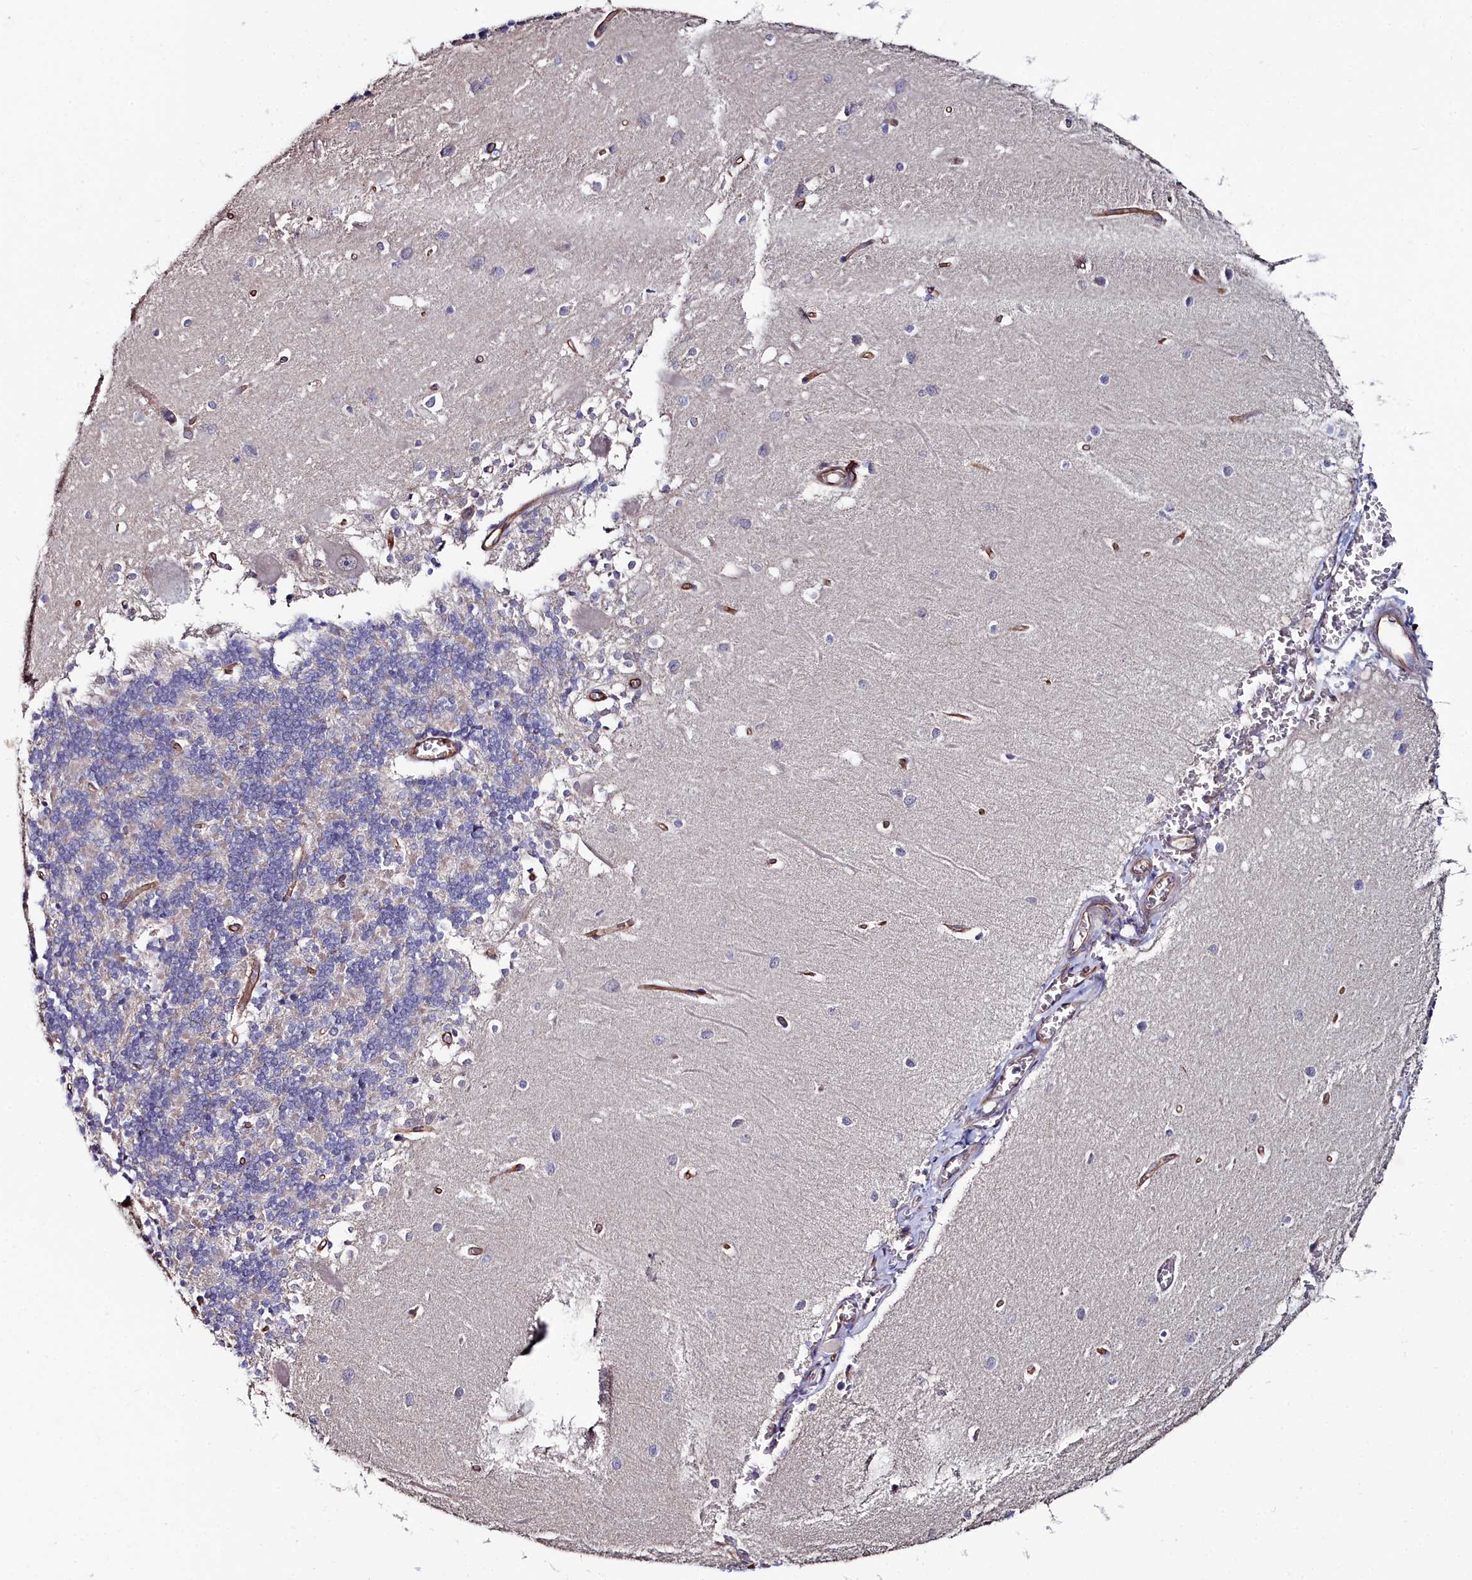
{"staining": {"intensity": "negative", "quantity": "none", "location": "none"}, "tissue": "cerebellum", "cell_type": "Cells in granular layer", "image_type": "normal", "snomed": [{"axis": "morphology", "description": "Normal tissue, NOS"}, {"axis": "topography", "description": "Cerebellum"}], "caption": "This is an IHC micrograph of unremarkable cerebellum. There is no staining in cells in granular layer.", "gene": "C4orf19", "patient": {"sex": "male", "age": 37}}